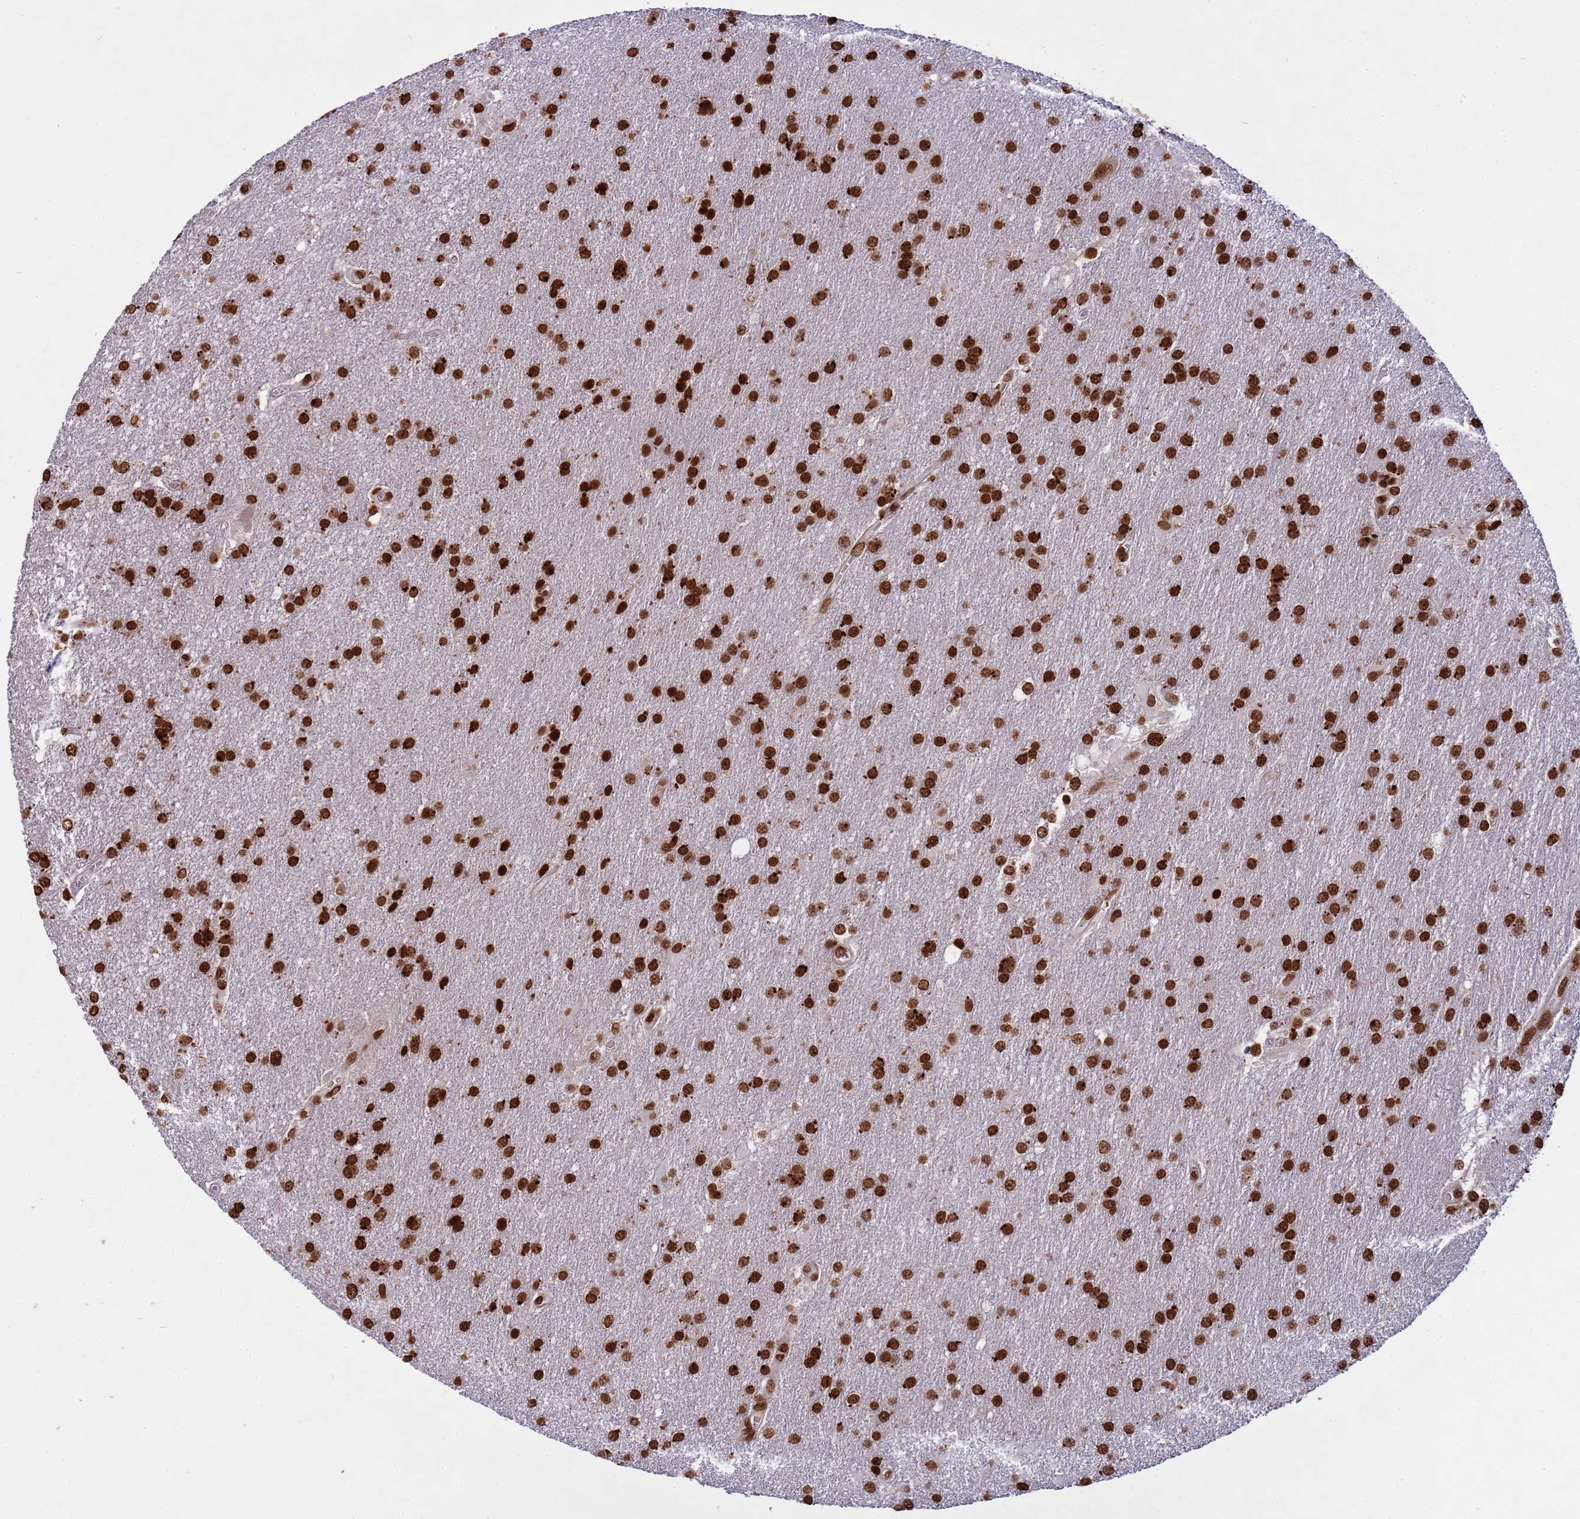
{"staining": {"intensity": "strong", "quantity": ">75%", "location": "nuclear"}, "tissue": "glioma", "cell_type": "Tumor cells", "image_type": "cancer", "snomed": [{"axis": "morphology", "description": "Glioma, malignant, Low grade"}, {"axis": "topography", "description": "Brain"}], "caption": "IHC image of glioma stained for a protein (brown), which exhibits high levels of strong nuclear positivity in approximately >75% of tumor cells.", "gene": "H3-3B", "patient": {"sex": "male", "age": 66}}